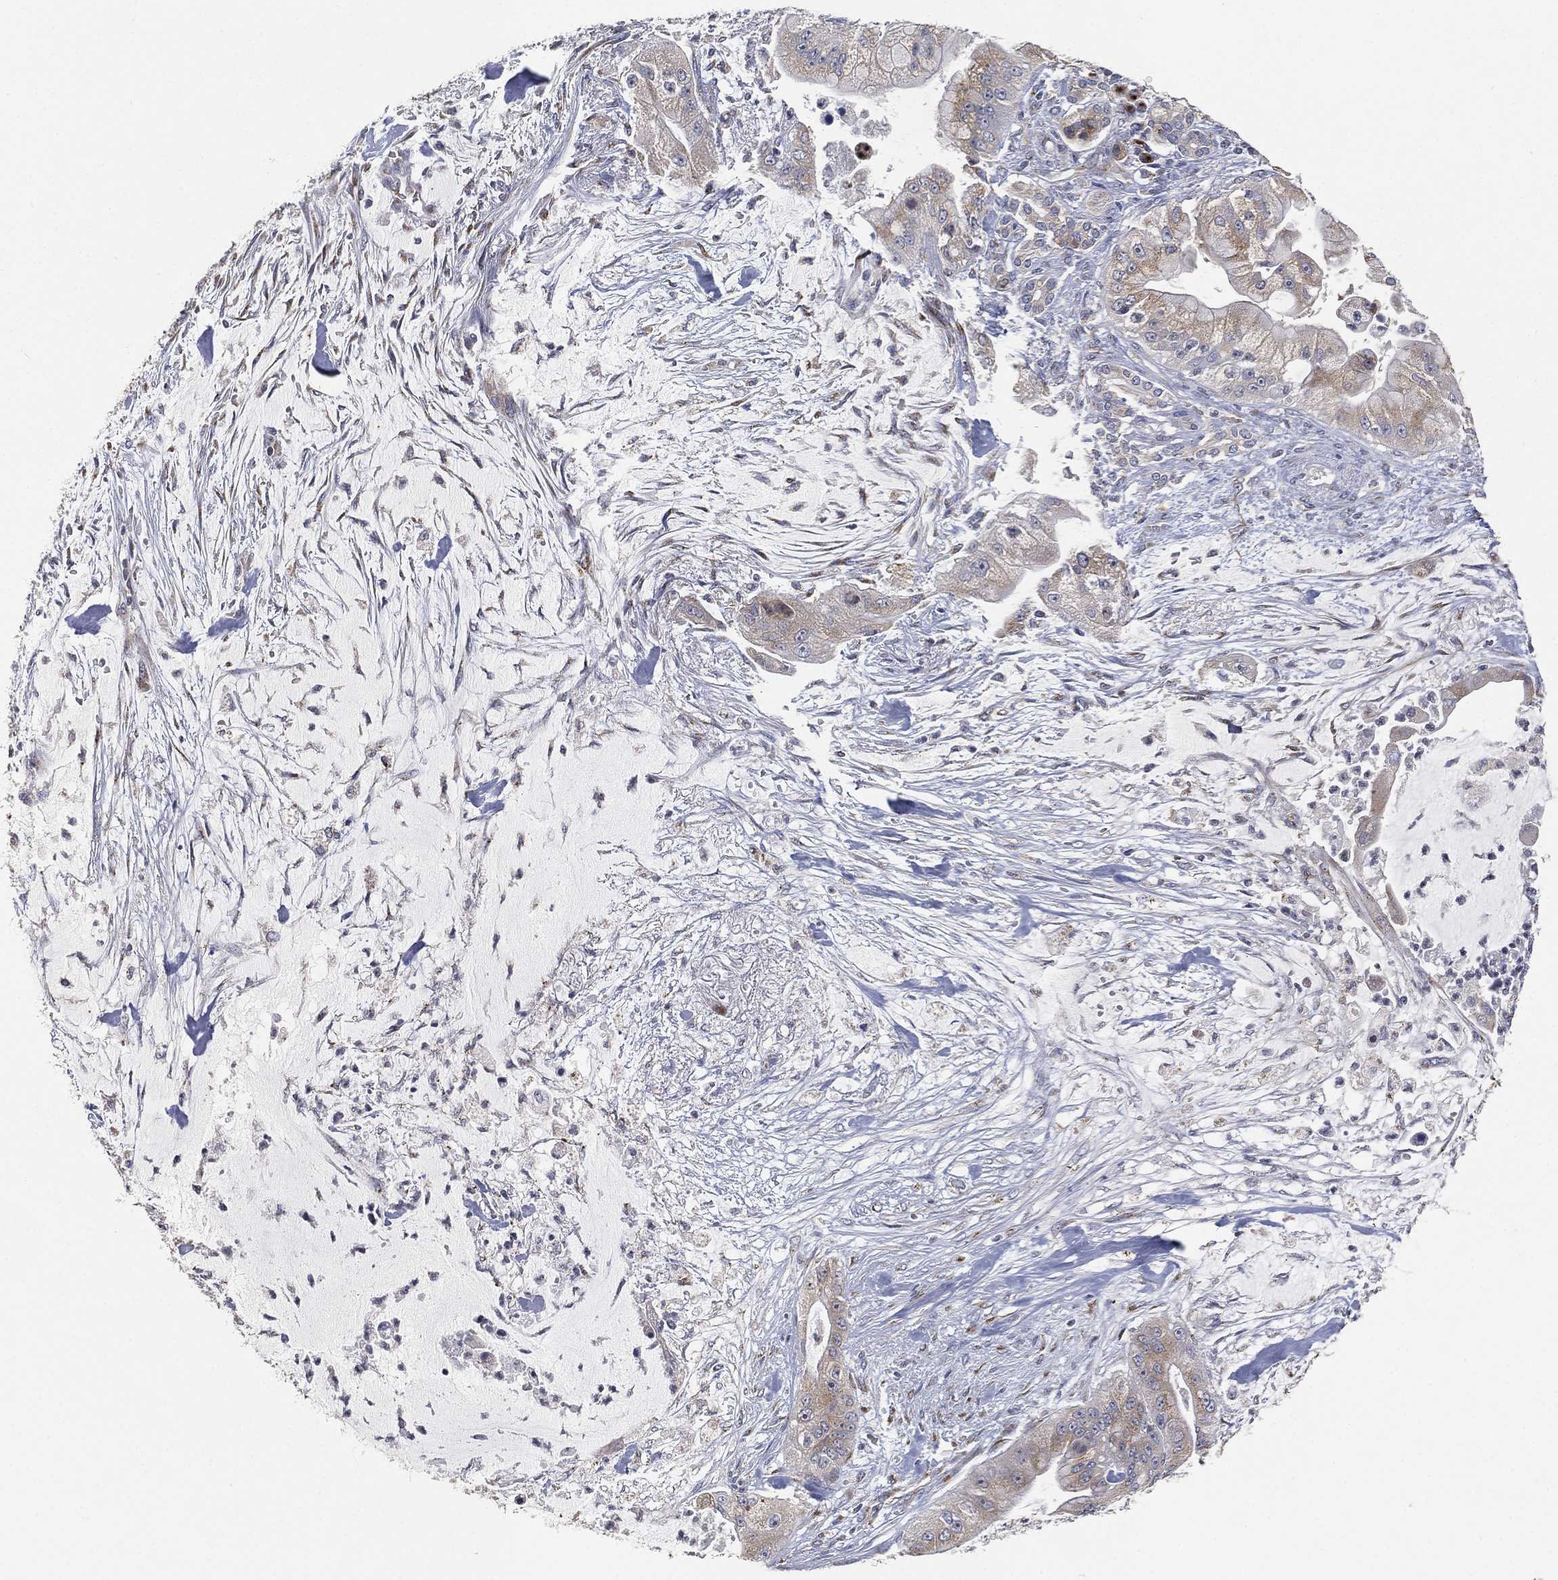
{"staining": {"intensity": "weak", "quantity": ">75%", "location": "cytoplasmic/membranous"}, "tissue": "pancreatic cancer", "cell_type": "Tumor cells", "image_type": "cancer", "snomed": [{"axis": "morphology", "description": "Normal tissue, NOS"}, {"axis": "morphology", "description": "Inflammation, NOS"}, {"axis": "morphology", "description": "Adenocarcinoma, NOS"}, {"axis": "topography", "description": "Pancreas"}], "caption": "Approximately >75% of tumor cells in pancreatic cancer show weak cytoplasmic/membranous protein positivity as visualized by brown immunohistochemical staining.", "gene": "TICAM1", "patient": {"sex": "male", "age": 57}}